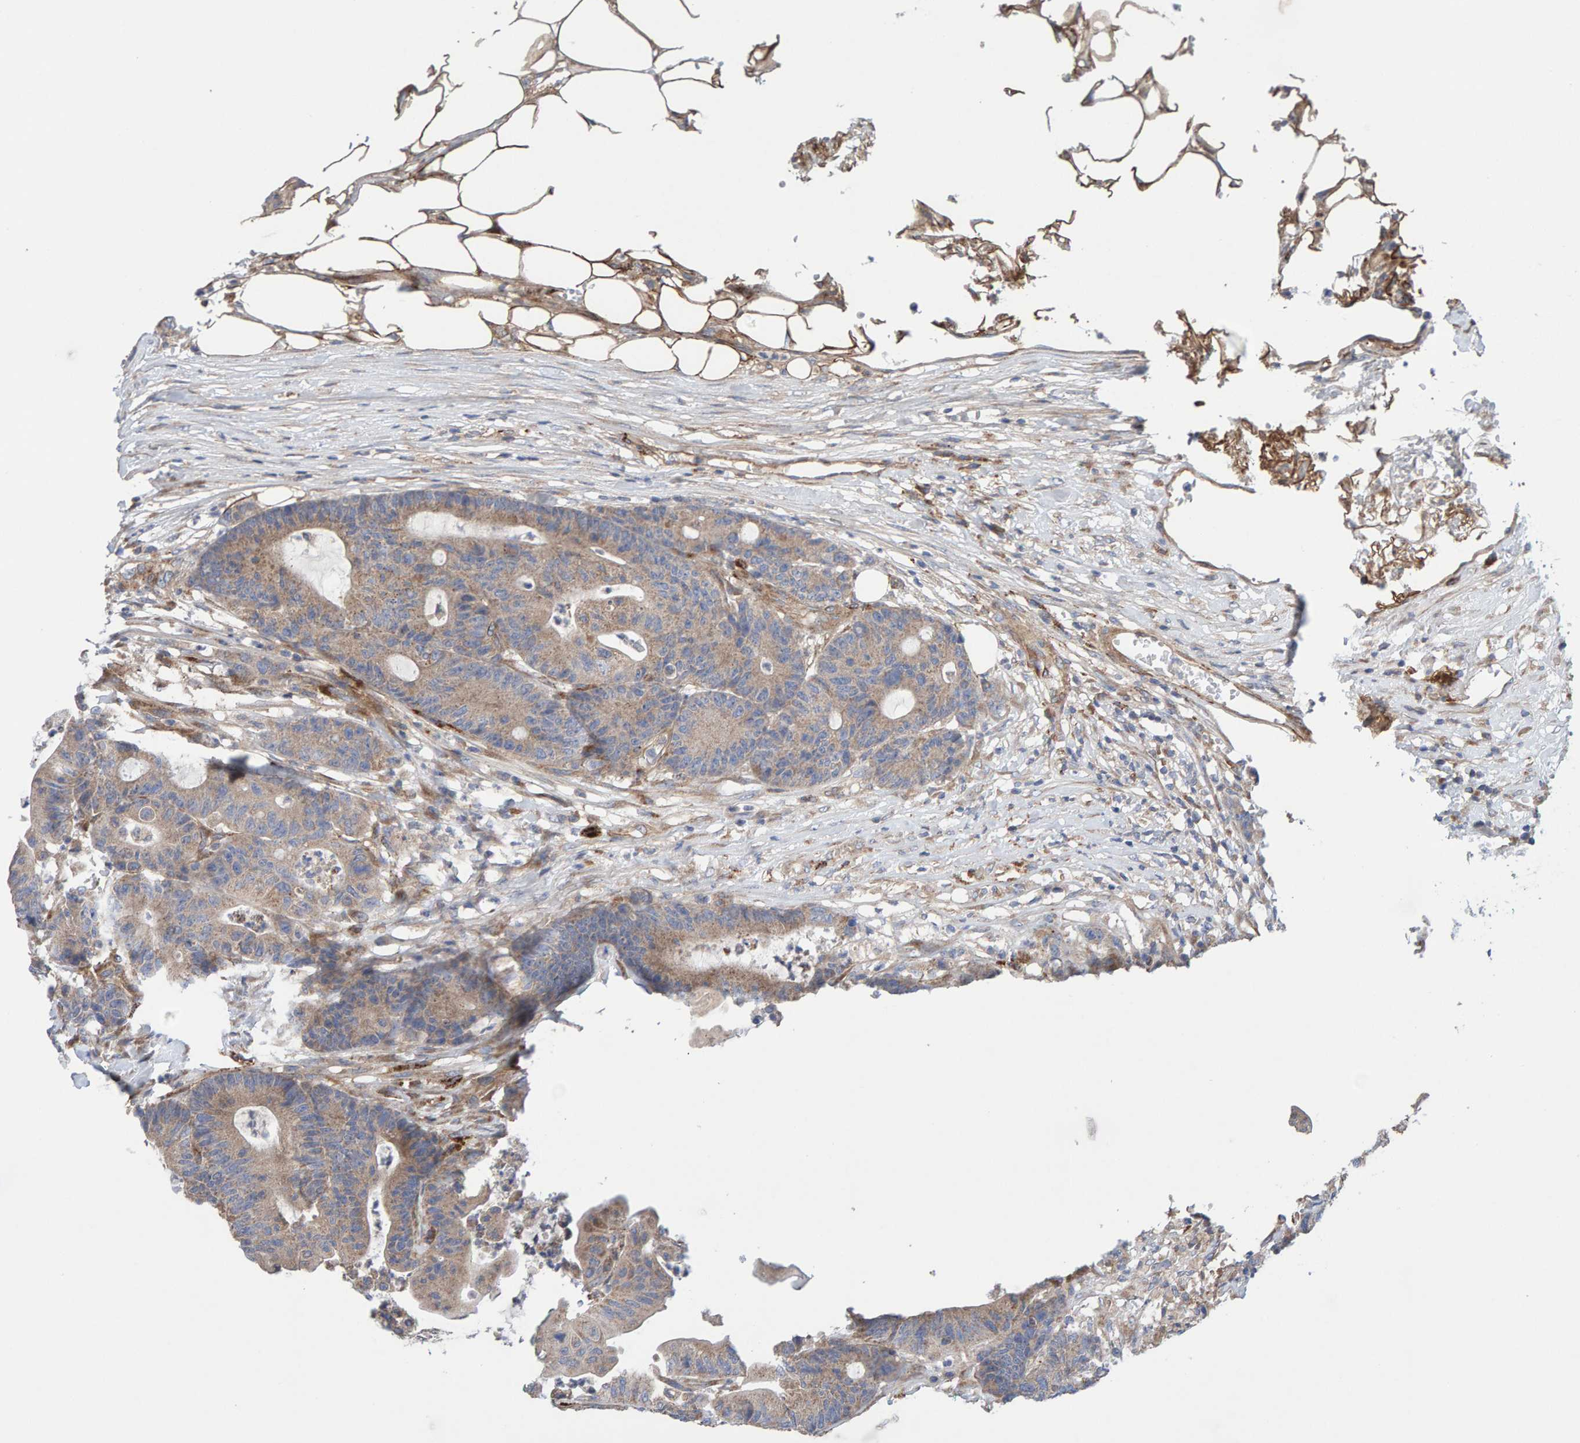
{"staining": {"intensity": "weak", "quantity": ">75%", "location": "cytoplasmic/membranous"}, "tissue": "colorectal cancer", "cell_type": "Tumor cells", "image_type": "cancer", "snomed": [{"axis": "morphology", "description": "Adenocarcinoma, NOS"}, {"axis": "topography", "description": "Colon"}], "caption": "This histopathology image shows IHC staining of colorectal adenocarcinoma, with low weak cytoplasmic/membranous expression in approximately >75% of tumor cells.", "gene": "CDK5RAP3", "patient": {"sex": "female", "age": 84}}